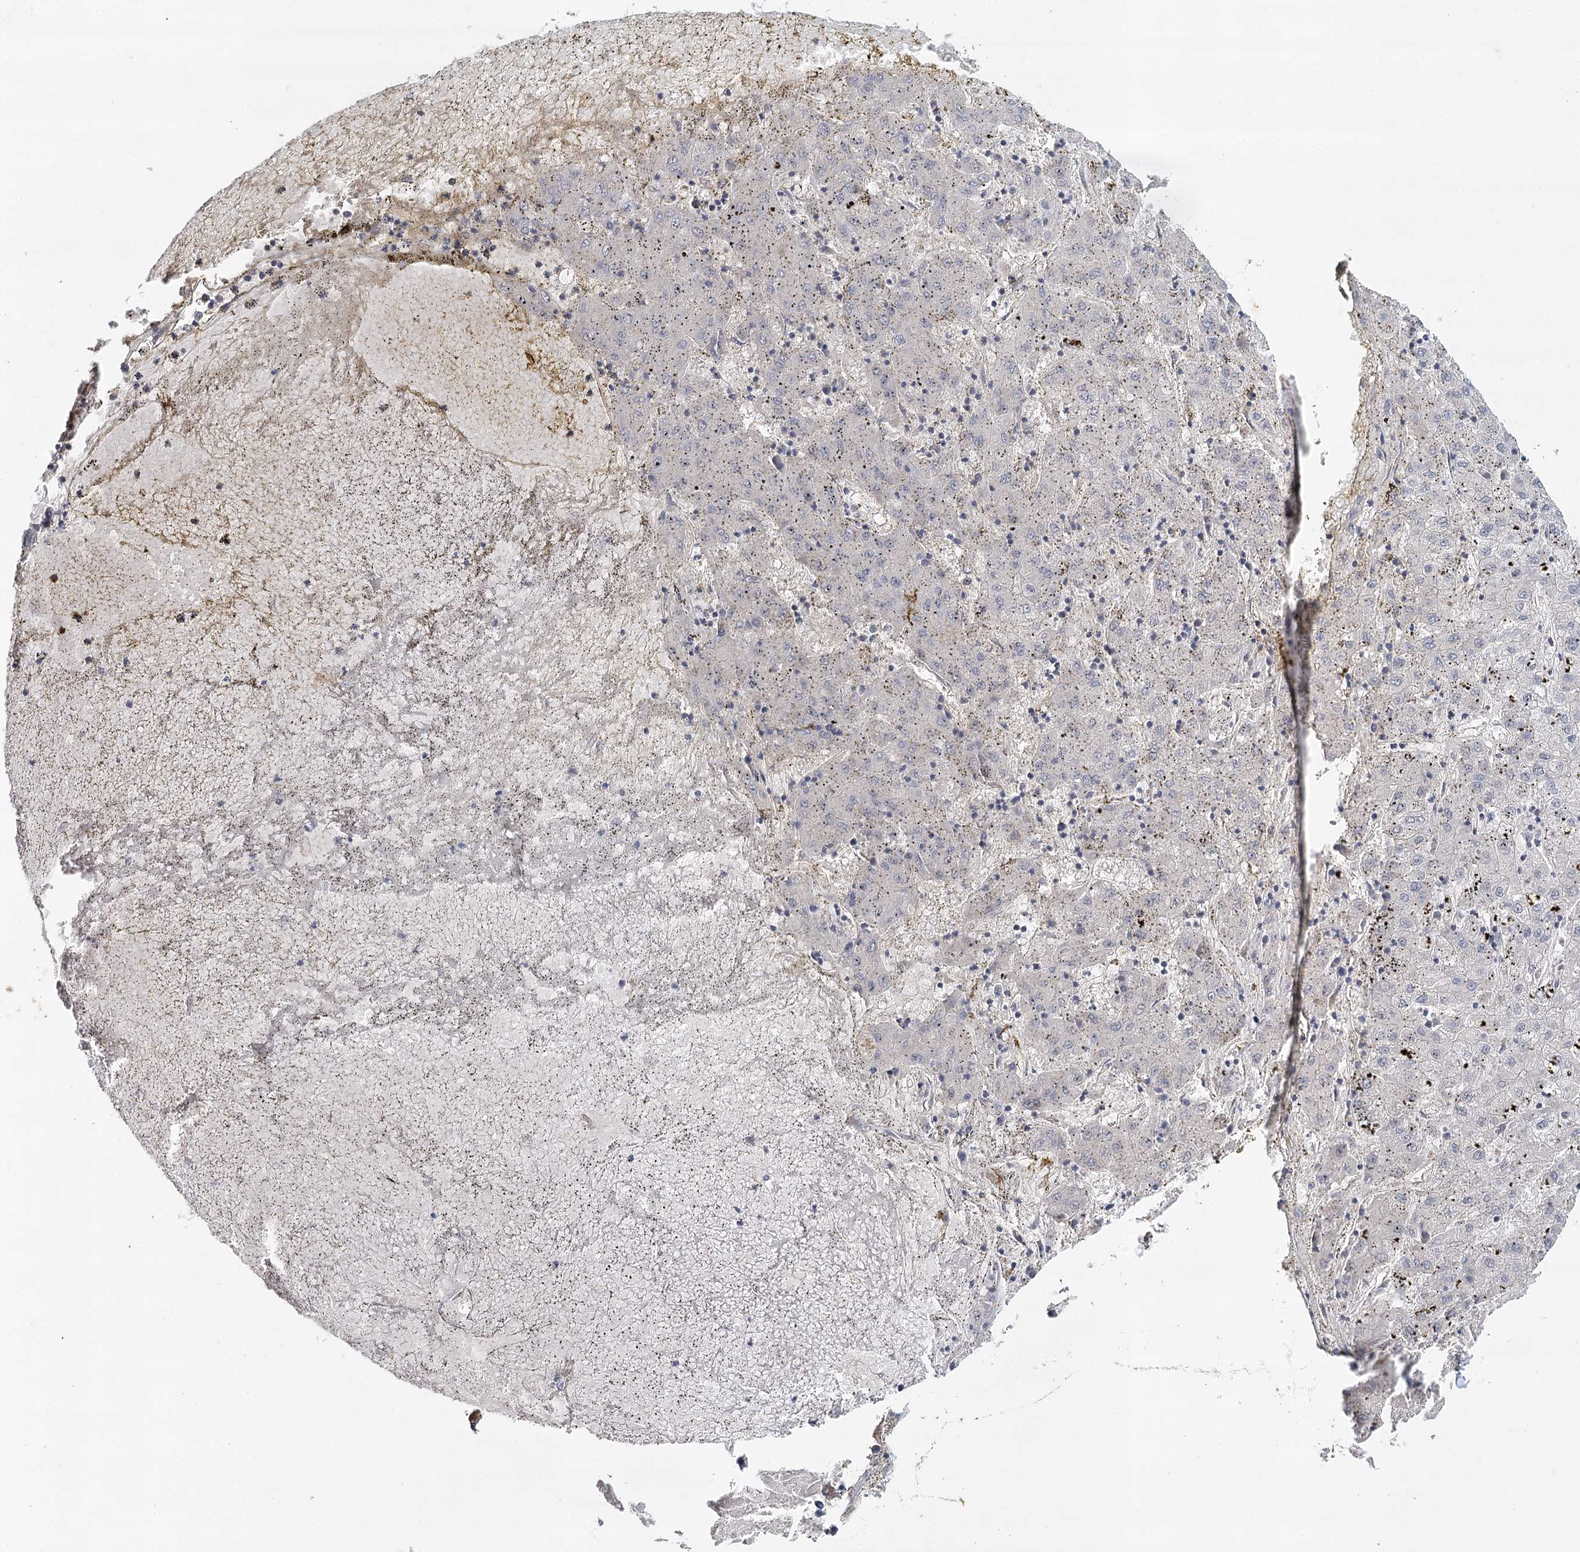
{"staining": {"intensity": "negative", "quantity": "none", "location": "none"}, "tissue": "liver cancer", "cell_type": "Tumor cells", "image_type": "cancer", "snomed": [{"axis": "morphology", "description": "Carcinoma, Hepatocellular, NOS"}, {"axis": "topography", "description": "Liver"}], "caption": "Image shows no significant protein expression in tumor cells of liver cancer.", "gene": "SYNPO", "patient": {"sex": "male", "age": 72}}